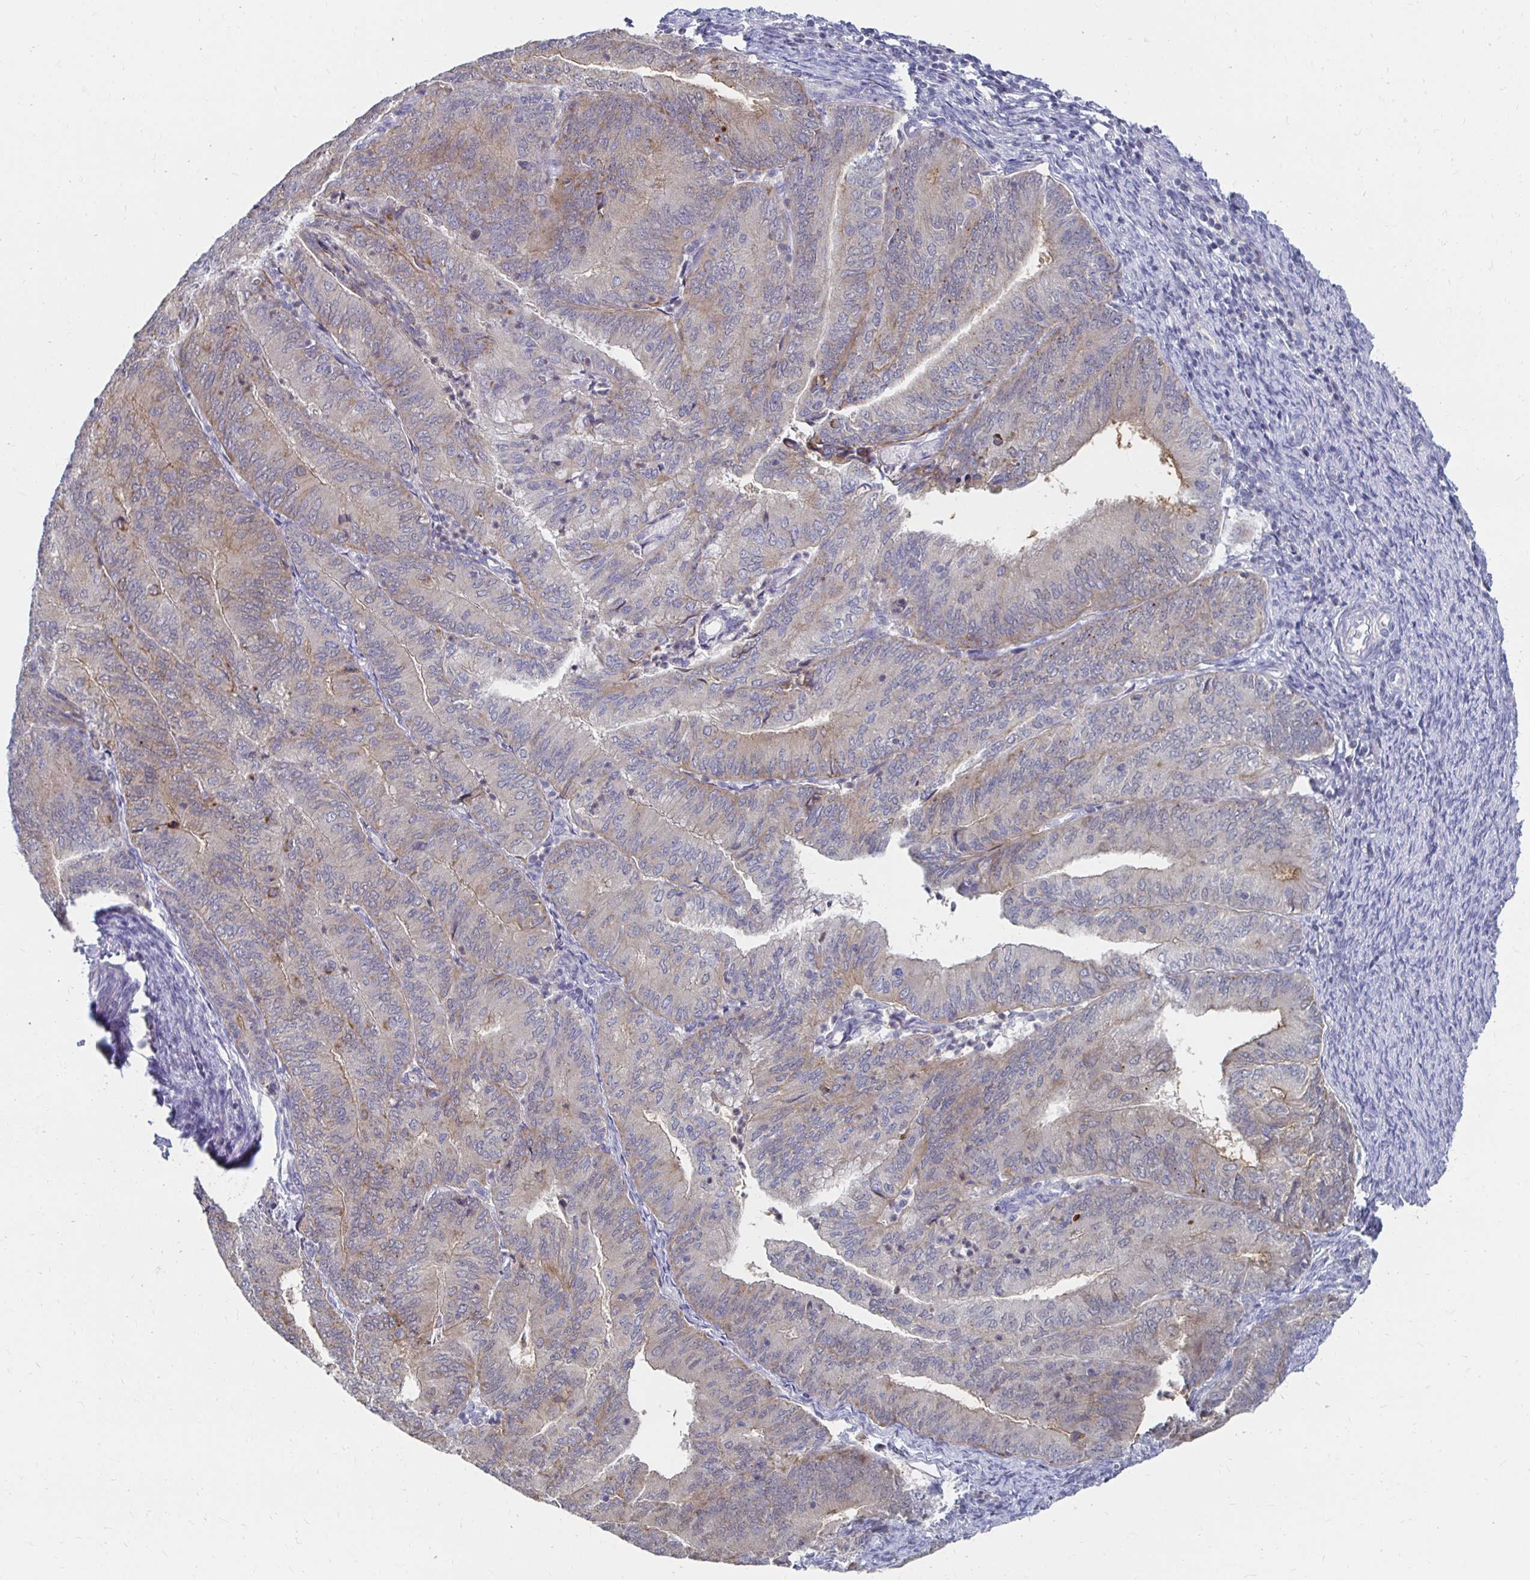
{"staining": {"intensity": "moderate", "quantity": "<25%", "location": "cytoplasmic/membranous"}, "tissue": "endometrial cancer", "cell_type": "Tumor cells", "image_type": "cancer", "snomed": [{"axis": "morphology", "description": "Adenocarcinoma, NOS"}, {"axis": "topography", "description": "Endometrium"}], "caption": "Moderate cytoplasmic/membranous positivity is appreciated in approximately <25% of tumor cells in endometrial cancer.", "gene": "NOCT", "patient": {"sex": "female", "age": 57}}